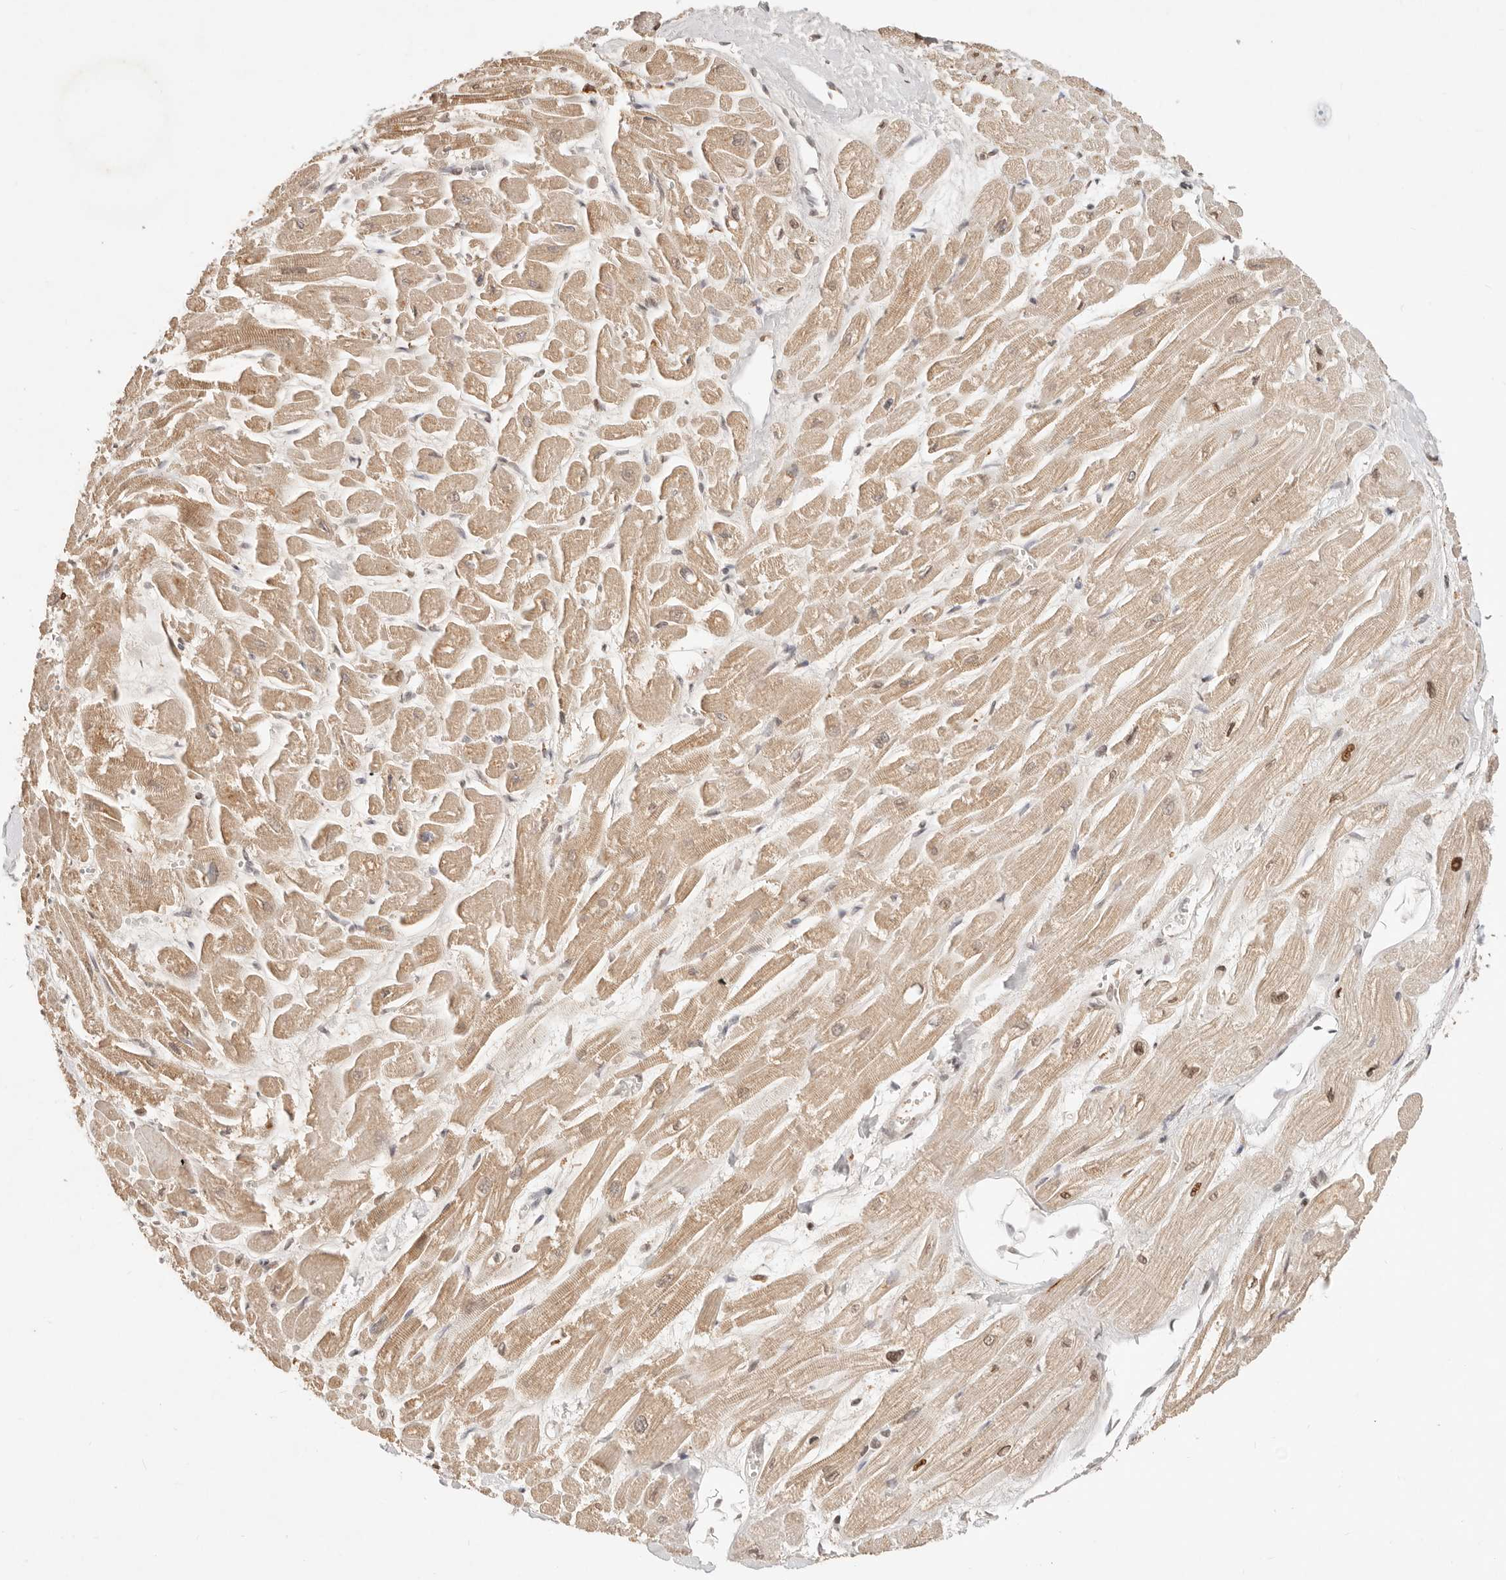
{"staining": {"intensity": "weak", "quantity": "25%-75%", "location": "cytoplasmic/membranous,nuclear"}, "tissue": "heart muscle", "cell_type": "Cardiomyocytes", "image_type": "normal", "snomed": [{"axis": "morphology", "description": "Normal tissue, NOS"}, {"axis": "topography", "description": "Heart"}], "caption": "This image demonstrates immunohistochemistry (IHC) staining of benign human heart muscle, with low weak cytoplasmic/membranous,nuclear staining in about 25%-75% of cardiomyocytes.", "gene": "NPAS2", "patient": {"sex": "male", "age": 54}}